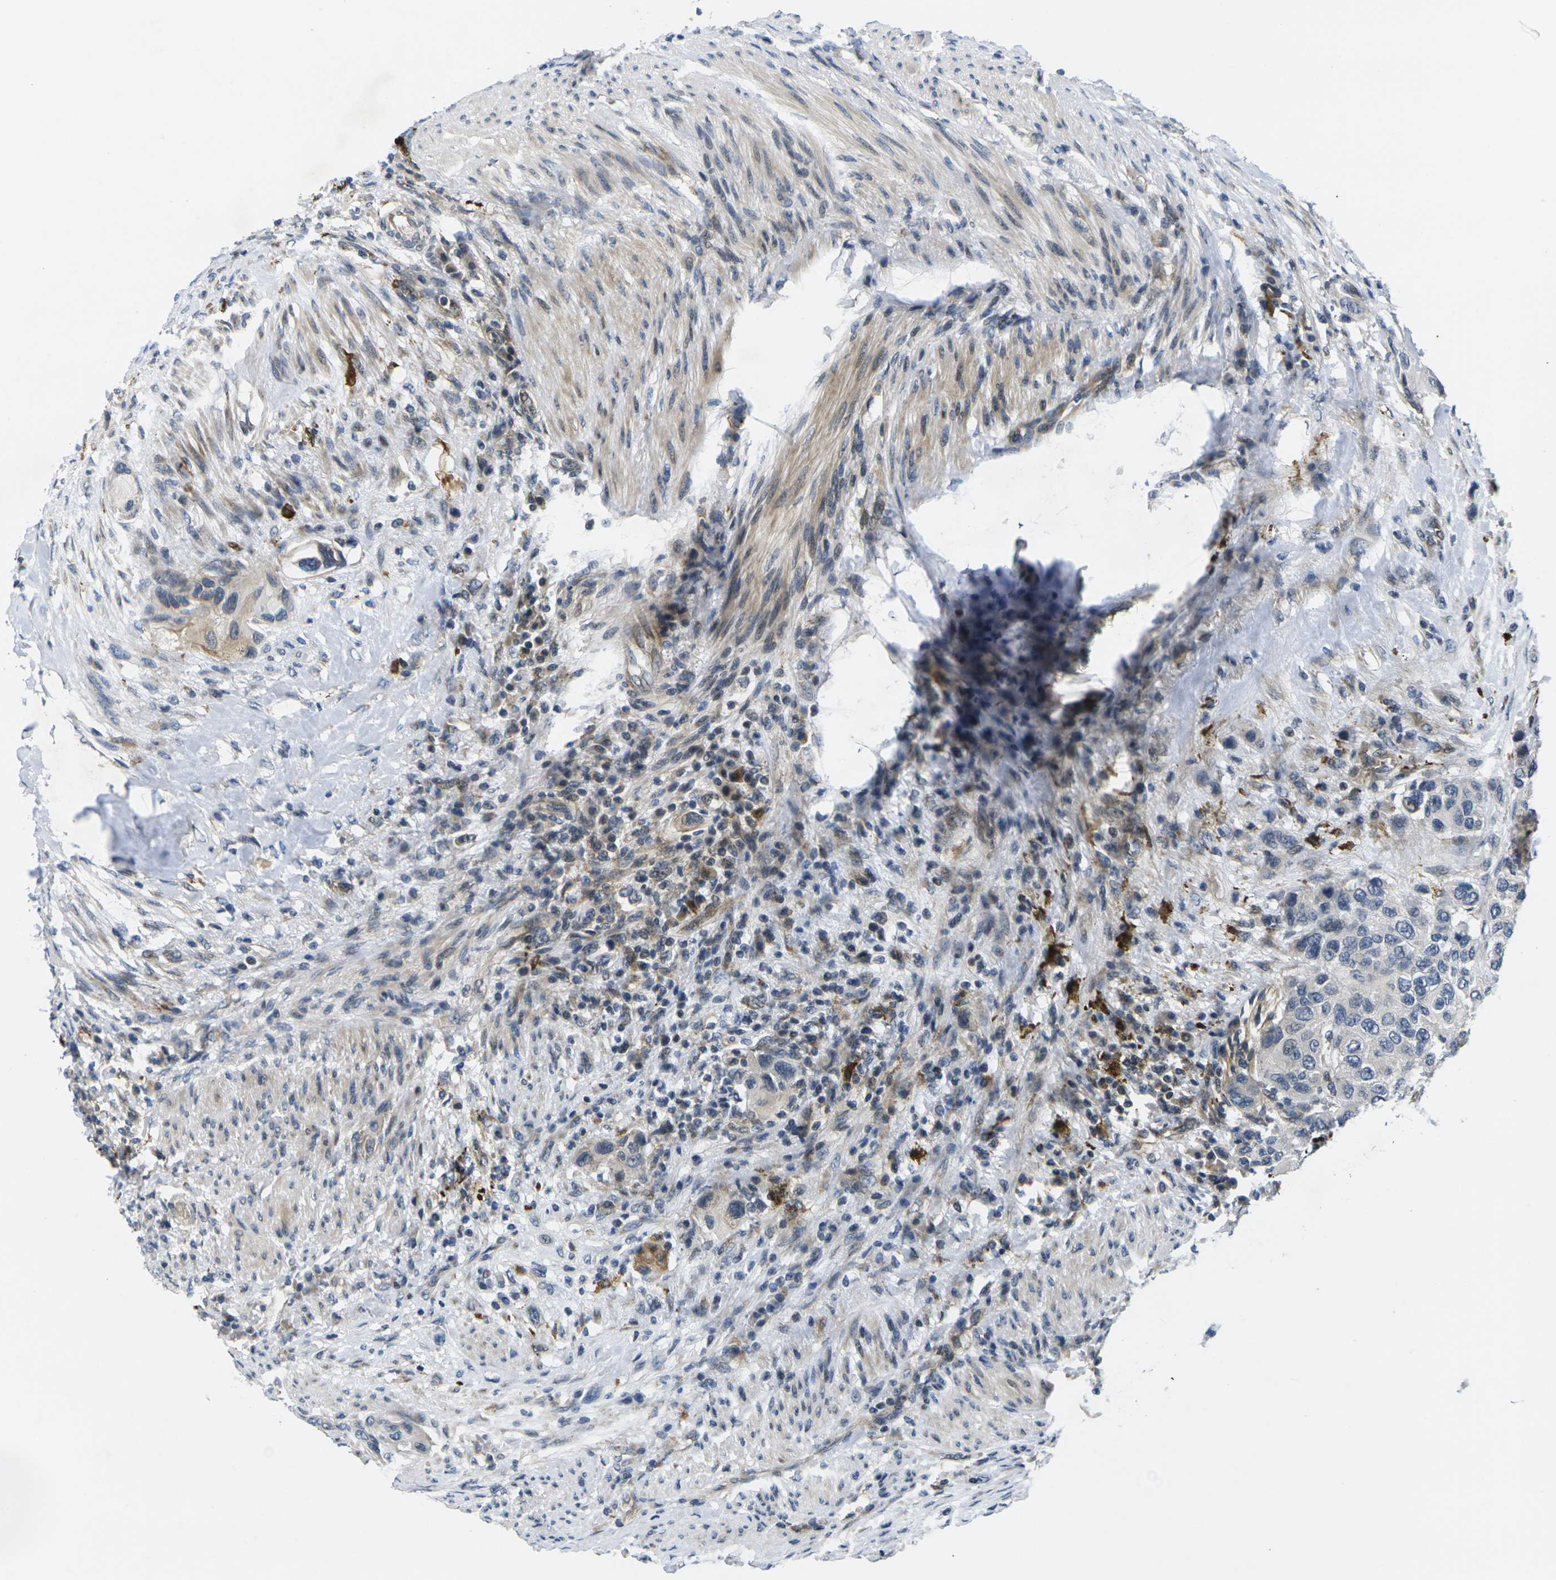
{"staining": {"intensity": "negative", "quantity": "none", "location": "none"}, "tissue": "urothelial cancer", "cell_type": "Tumor cells", "image_type": "cancer", "snomed": [{"axis": "morphology", "description": "Urothelial carcinoma, High grade"}, {"axis": "topography", "description": "Urinary bladder"}], "caption": "An IHC histopathology image of urothelial cancer is shown. There is no staining in tumor cells of urothelial cancer.", "gene": "ROBO2", "patient": {"sex": "female", "age": 56}}